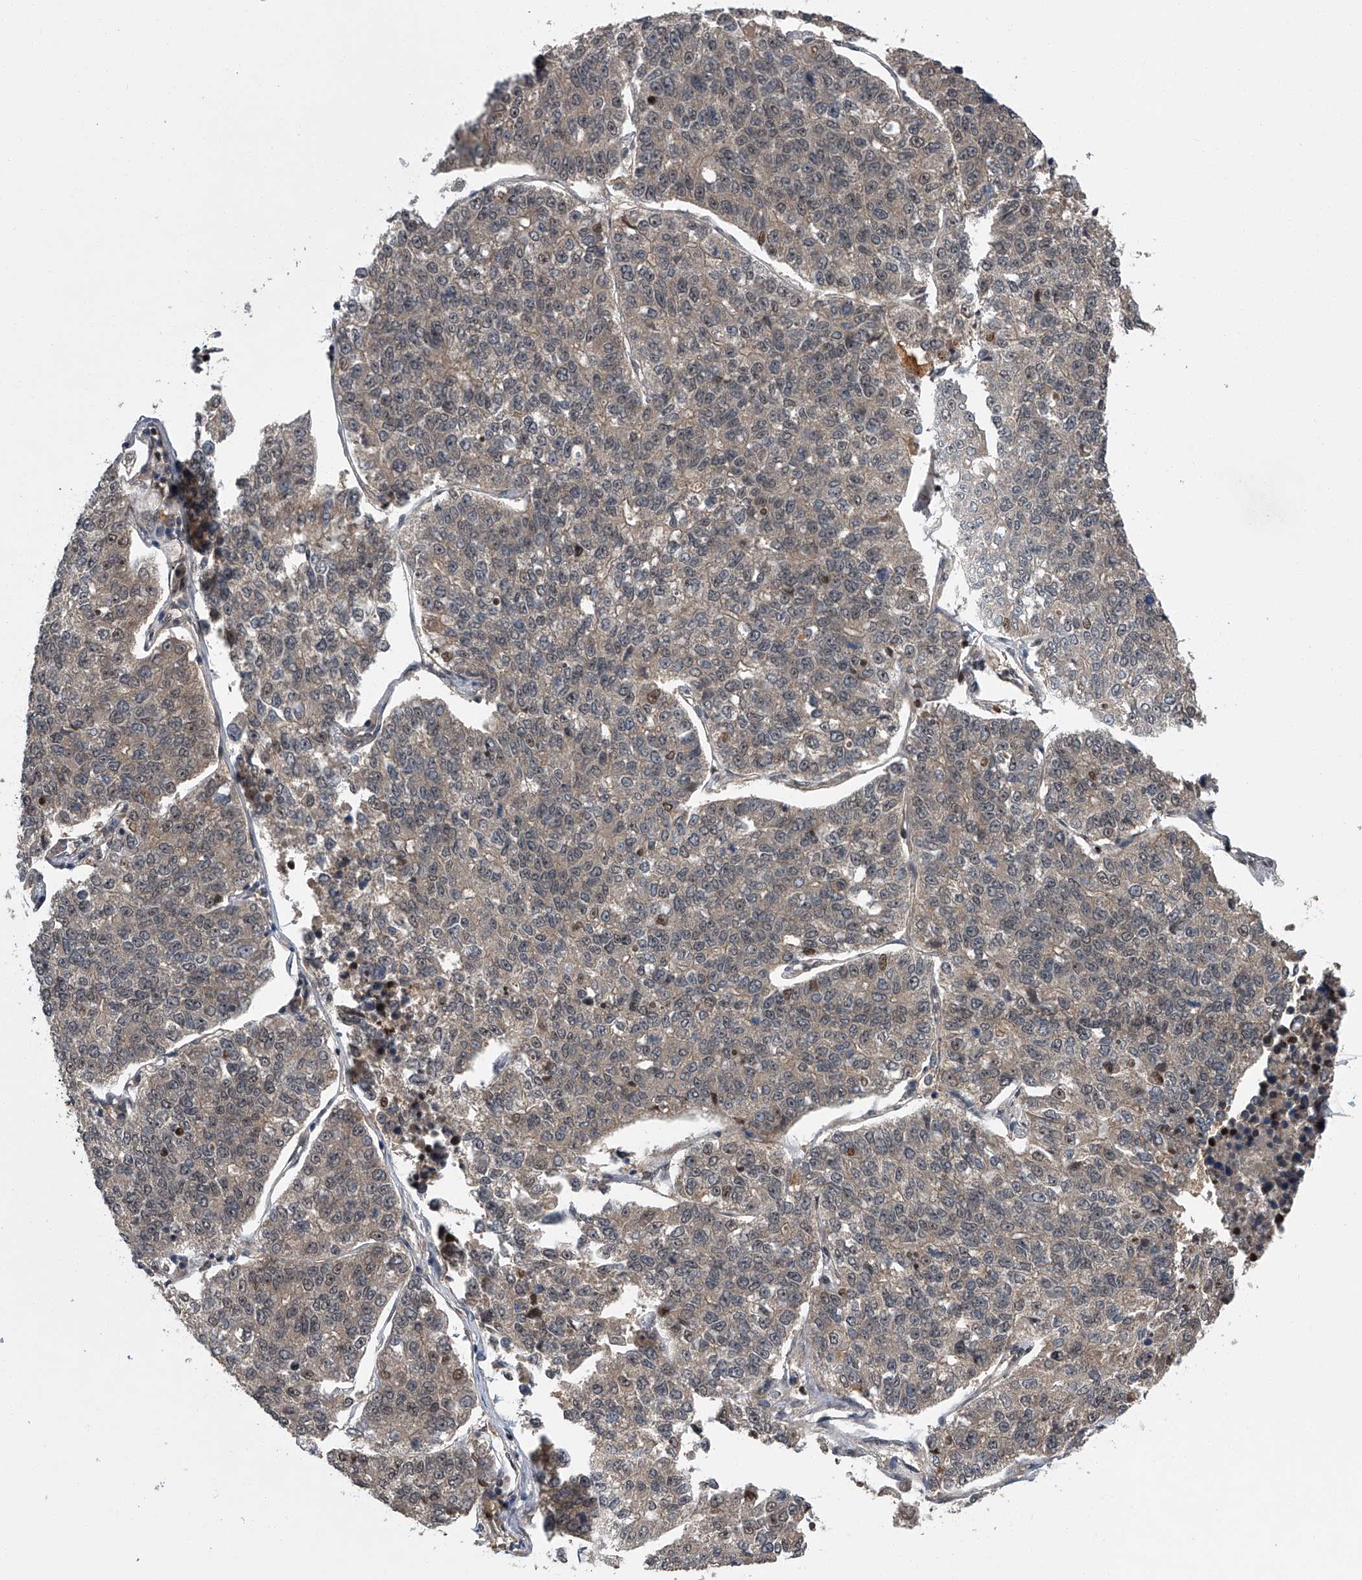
{"staining": {"intensity": "weak", "quantity": "<25%", "location": "cytoplasmic/membranous"}, "tissue": "lung cancer", "cell_type": "Tumor cells", "image_type": "cancer", "snomed": [{"axis": "morphology", "description": "Adenocarcinoma, NOS"}, {"axis": "topography", "description": "Lung"}], "caption": "The image reveals no staining of tumor cells in lung cancer (adenocarcinoma).", "gene": "SLC12A8", "patient": {"sex": "male", "age": 49}}